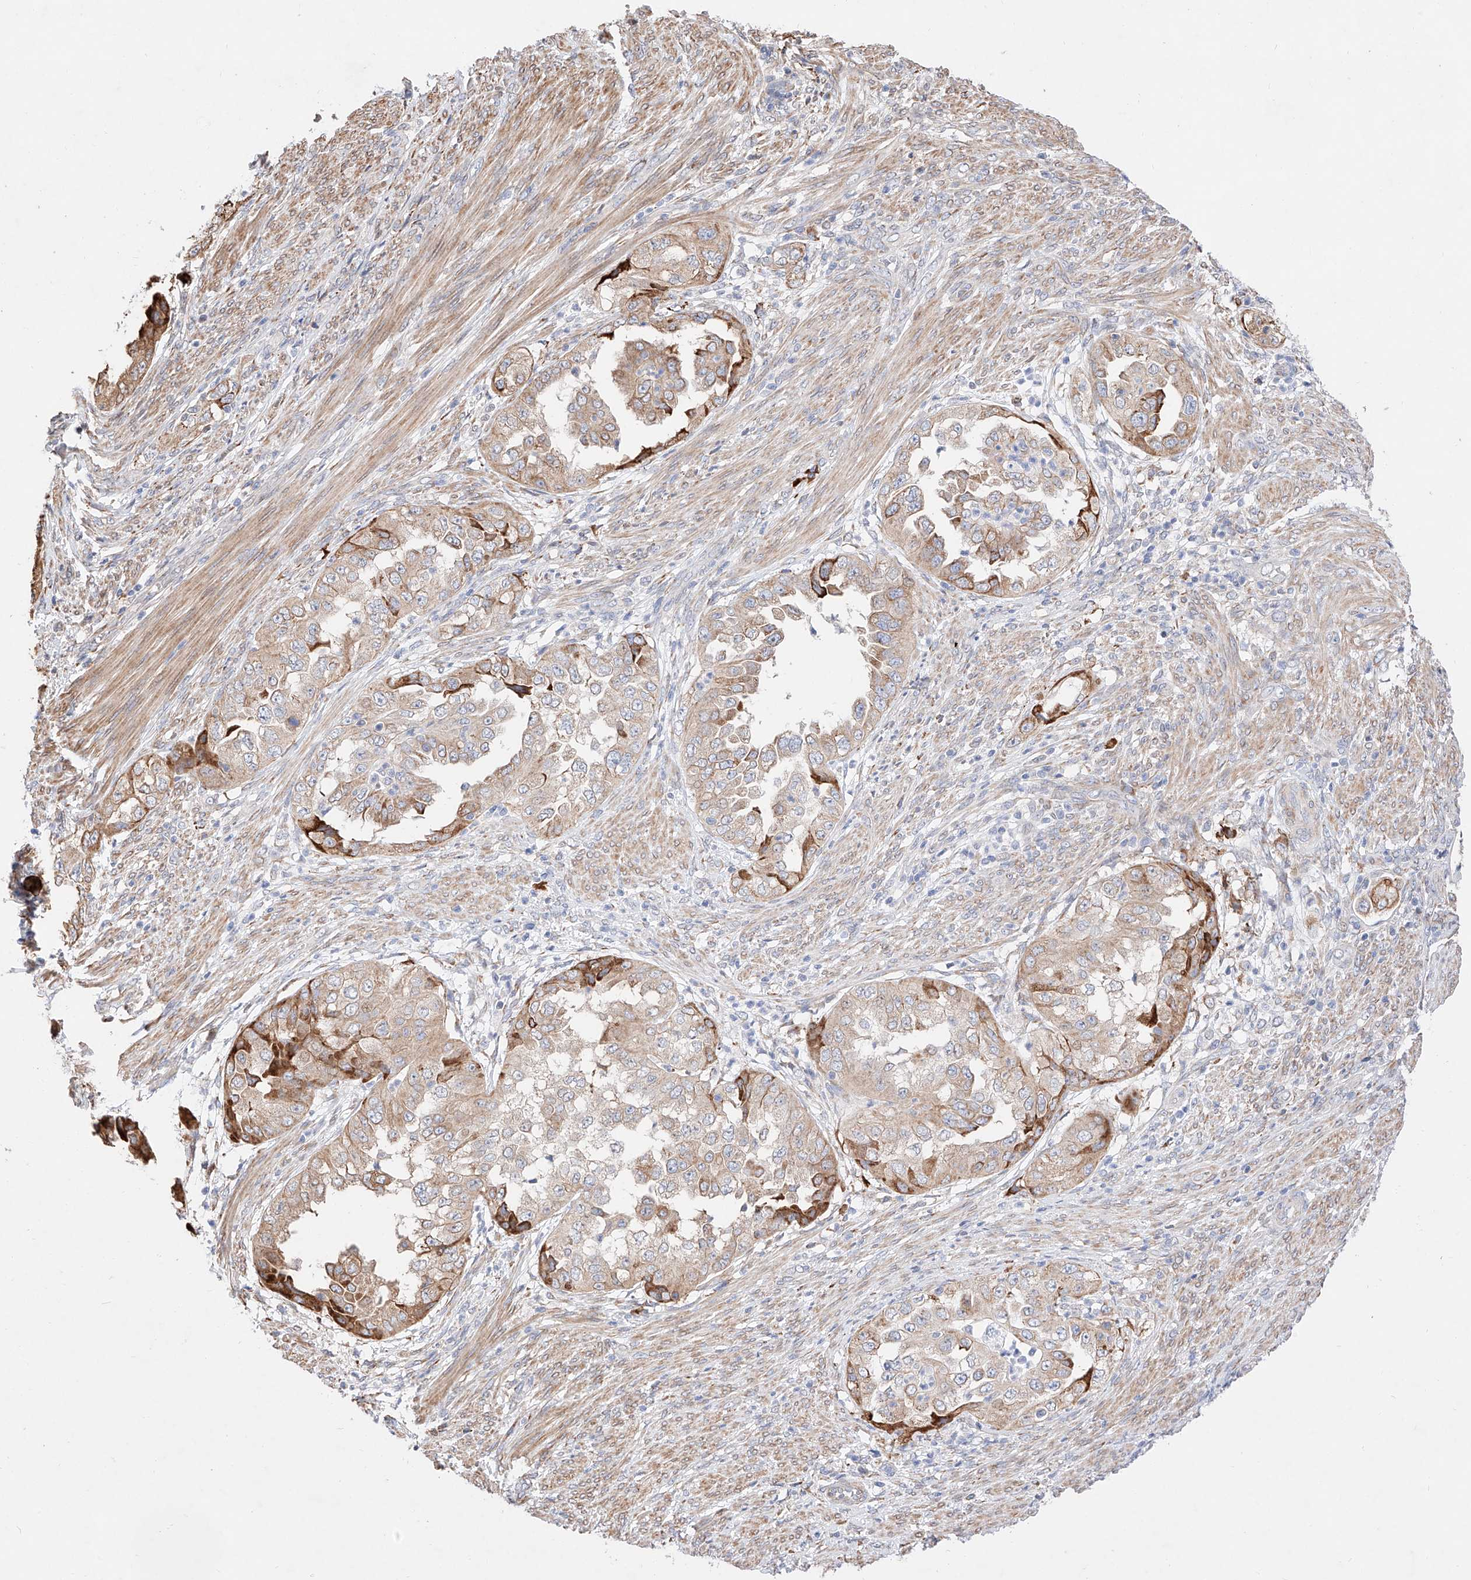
{"staining": {"intensity": "moderate", "quantity": "25%-75%", "location": "cytoplasmic/membranous"}, "tissue": "endometrial cancer", "cell_type": "Tumor cells", "image_type": "cancer", "snomed": [{"axis": "morphology", "description": "Adenocarcinoma, NOS"}, {"axis": "topography", "description": "Endometrium"}], "caption": "Endometrial adenocarcinoma stained for a protein (brown) demonstrates moderate cytoplasmic/membranous positive staining in approximately 25%-75% of tumor cells.", "gene": "ATP9B", "patient": {"sex": "female", "age": 85}}